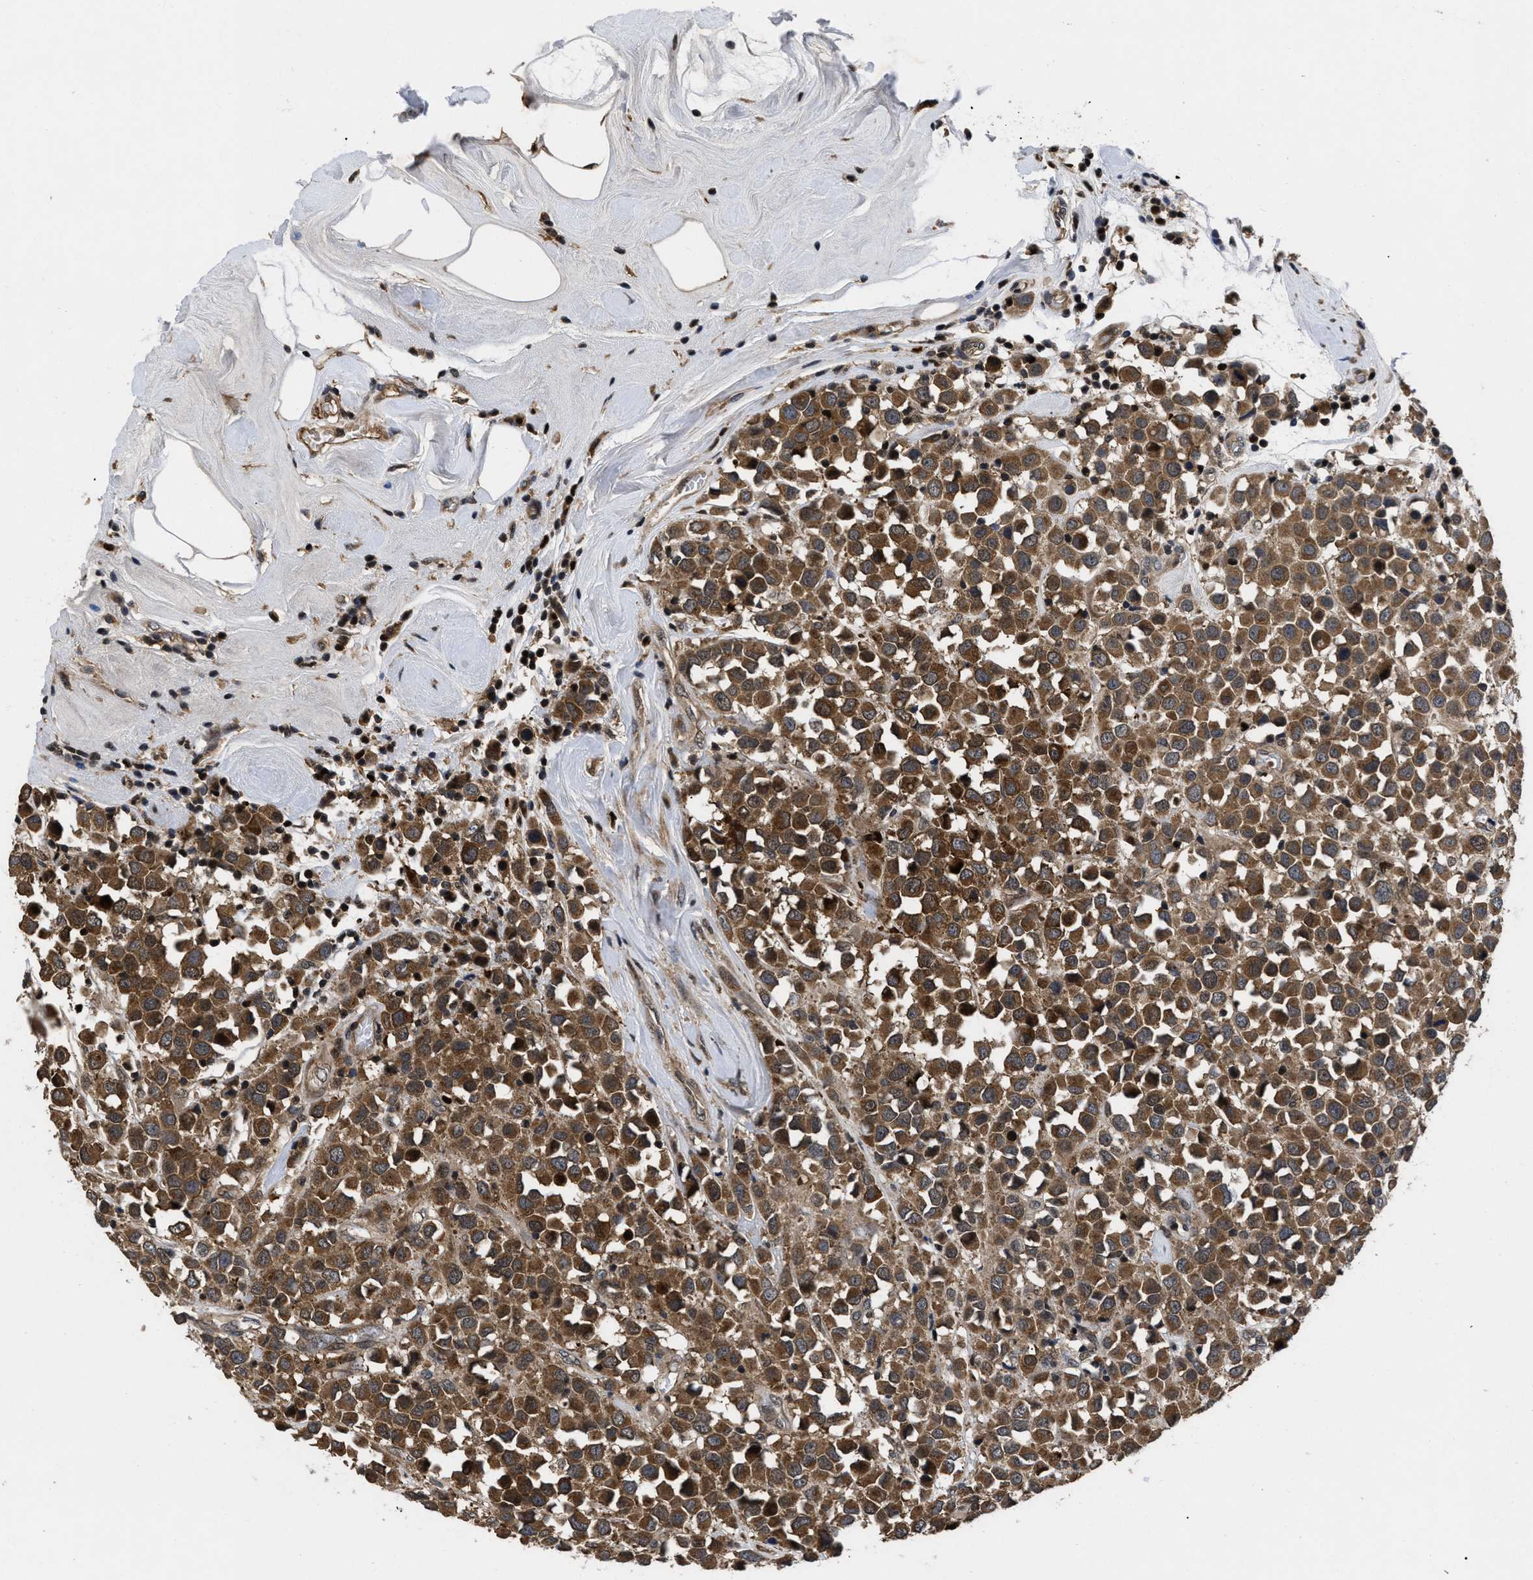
{"staining": {"intensity": "strong", "quantity": ">75%", "location": "cytoplasmic/membranous,nuclear"}, "tissue": "breast cancer", "cell_type": "Tumor cells", "image_type": "cancer", "snomed": [{"axis": "morphology", "description": "Duct carcinoma"}, {"axis": "topography", "description": "Breast"}], "caption": "A histopathology image of breast cancer stained for a protein reveals strong cytoplasmic/membranous and nuclear brown staining in tumor cells. (Brightfield microscopy of DAB IHC at high magnification).", "gene": "FAM200A", "patient": {"sex": "female", "age": 61}}